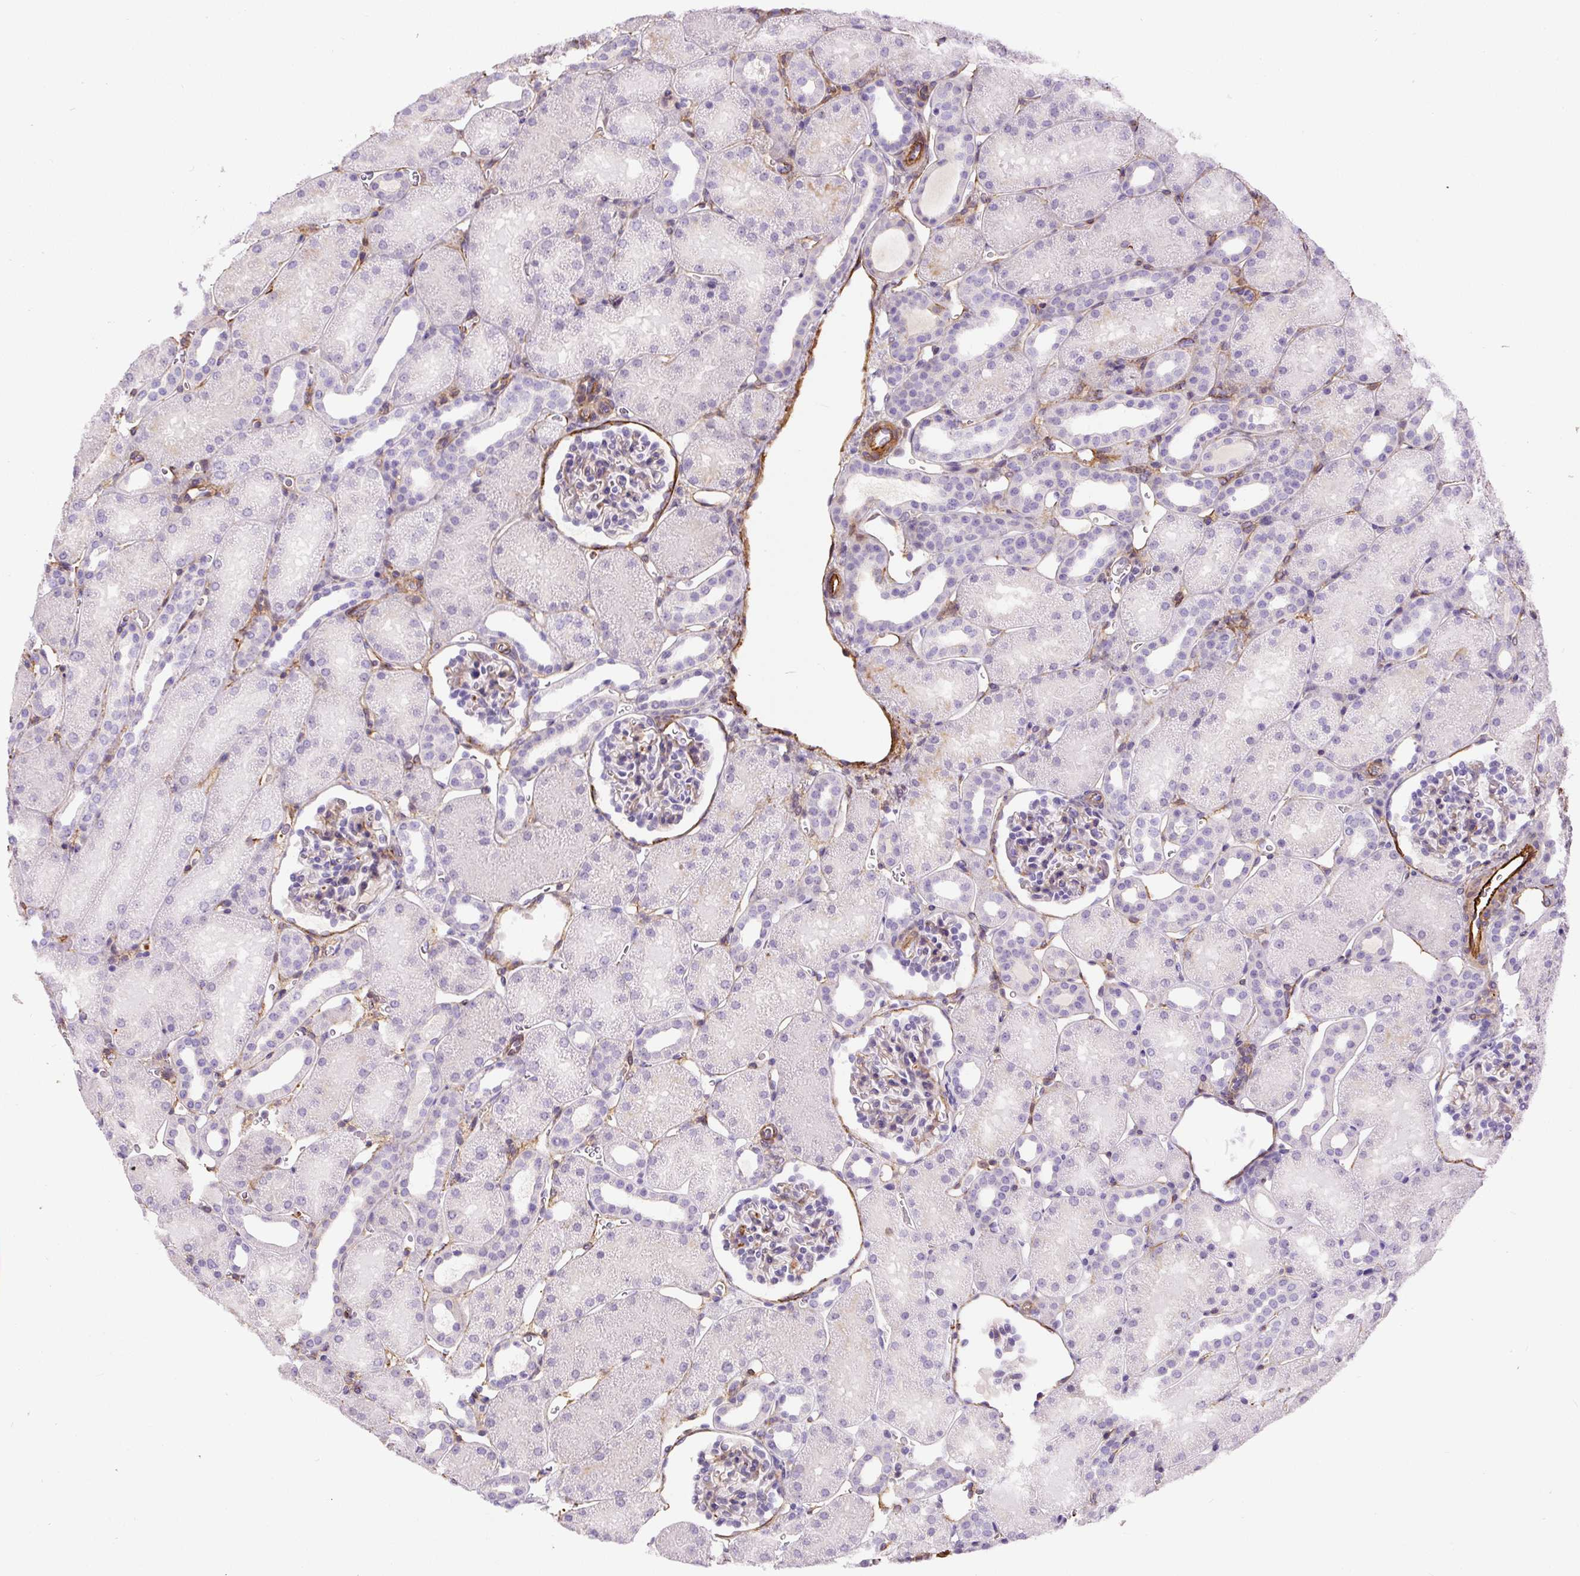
{"staining": {"intensity": "weak", "quantity": "25%-75%", "location": "cytoplasmic/membranous"}, "tissue": "kidney", "cell_type": "Cells in glomeruli", "image_type": "normal", "snomed": [{"axis": "morphology", "description": "Normal tissue, NOS"}, {"axis": "topography", "description": "Kidney"}], "caption": "Protein expression by IHC reveals weak cytoplasmic/membranous expression in about 25%-75% of cells in glomeruli in benign kidney. (DAB (3,3'-diaminobenzidine) IHC, brown staining for protein, blue staining for nuclei).", "gene": "B3GALT5", "patient": {"sex": "male", "age": 2}}